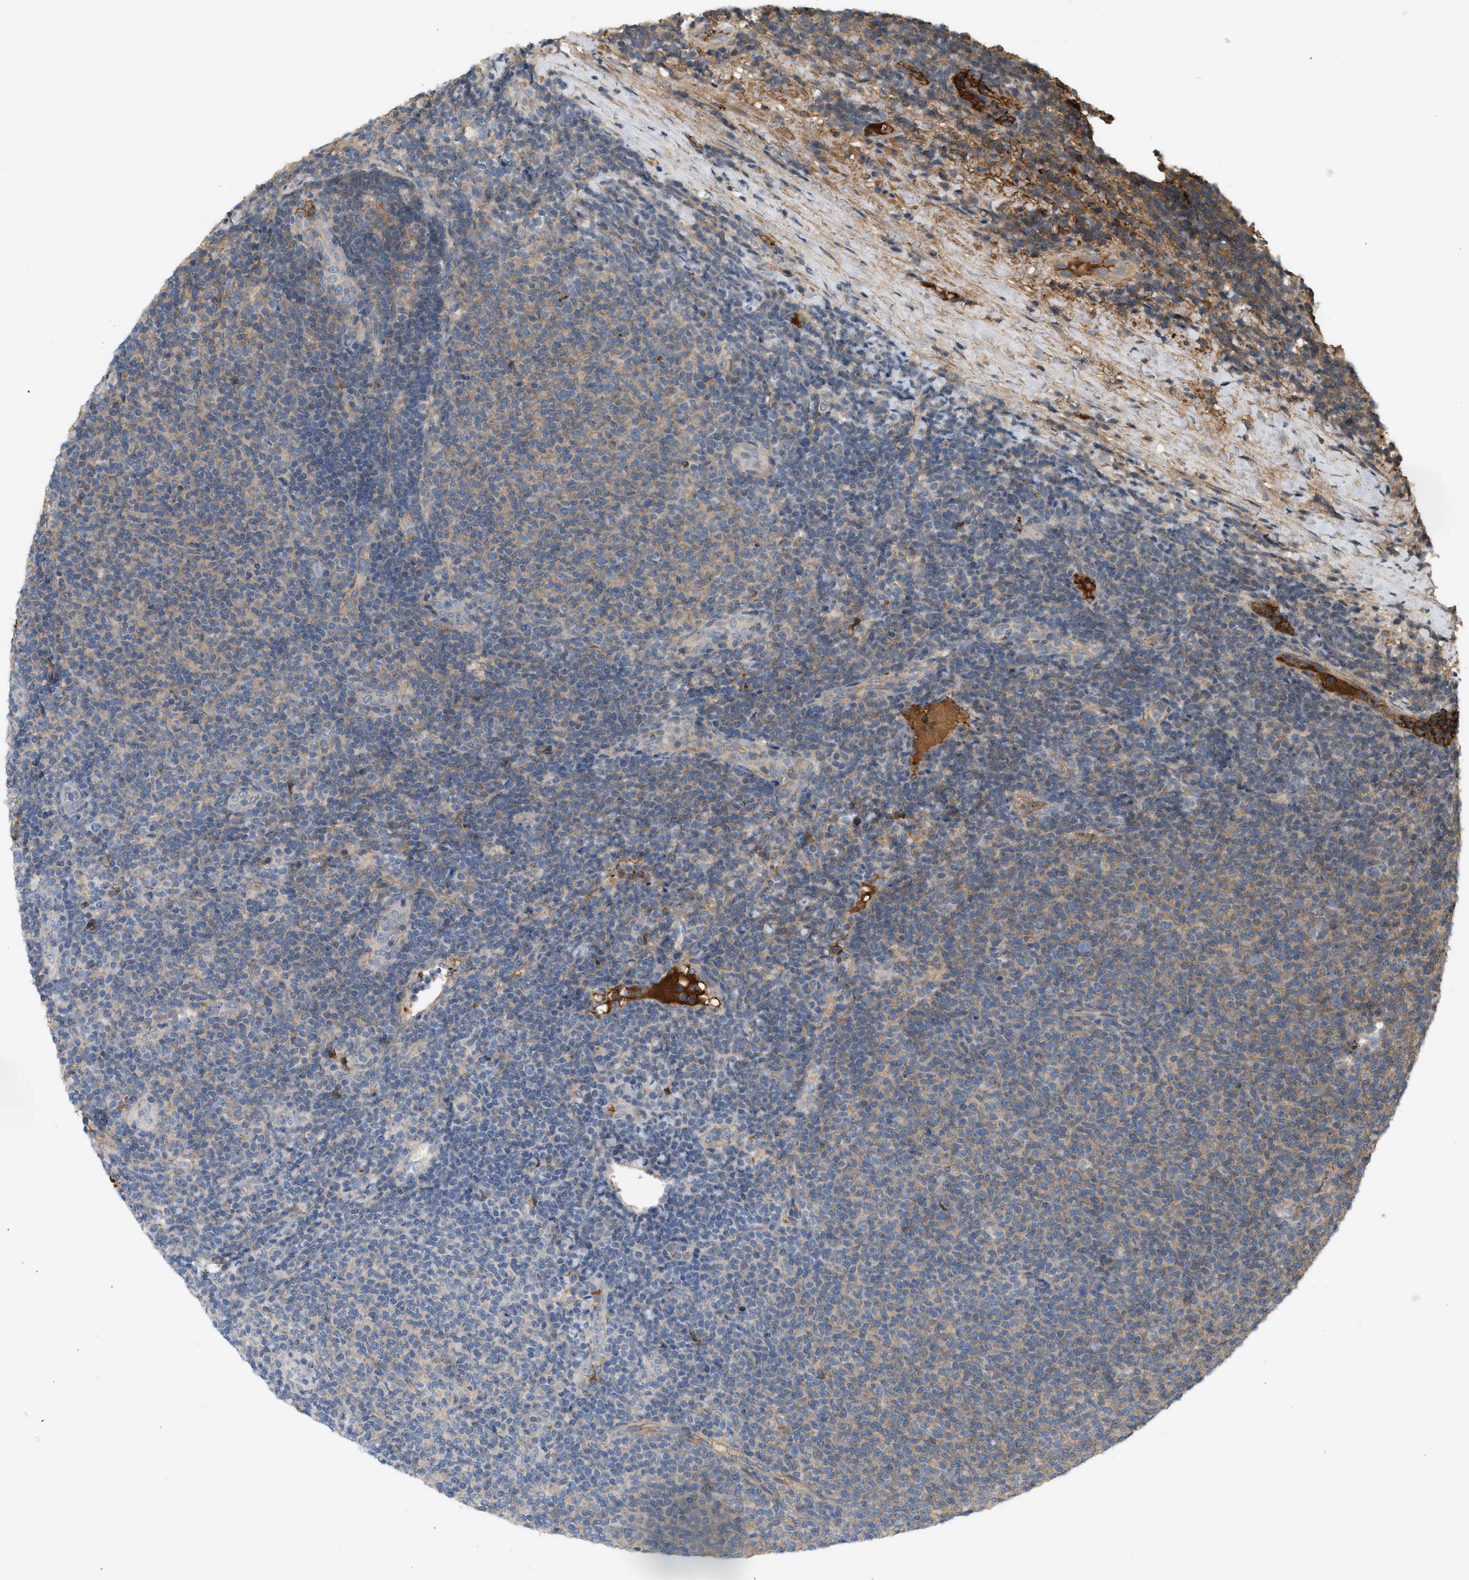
{"staining": {"intensity": "negative", "quantity": "none", "location": "none"}, "tissue": "lymphoma", "cell_type": "Tumor cells", "image_type": "cancer", "snomed": [{"axis": "morphology", "description": "Malignant lymphoma, non-Hodgkin's type, Low grade"}, {"axis": "topography", "description": "Lymph node"}], "caption": "A histopathology image of lymphoma stained for a protein displays no brown staining in tumor cells.", "gene": "F8", "patient": {"sex": "male", "age": 66}}